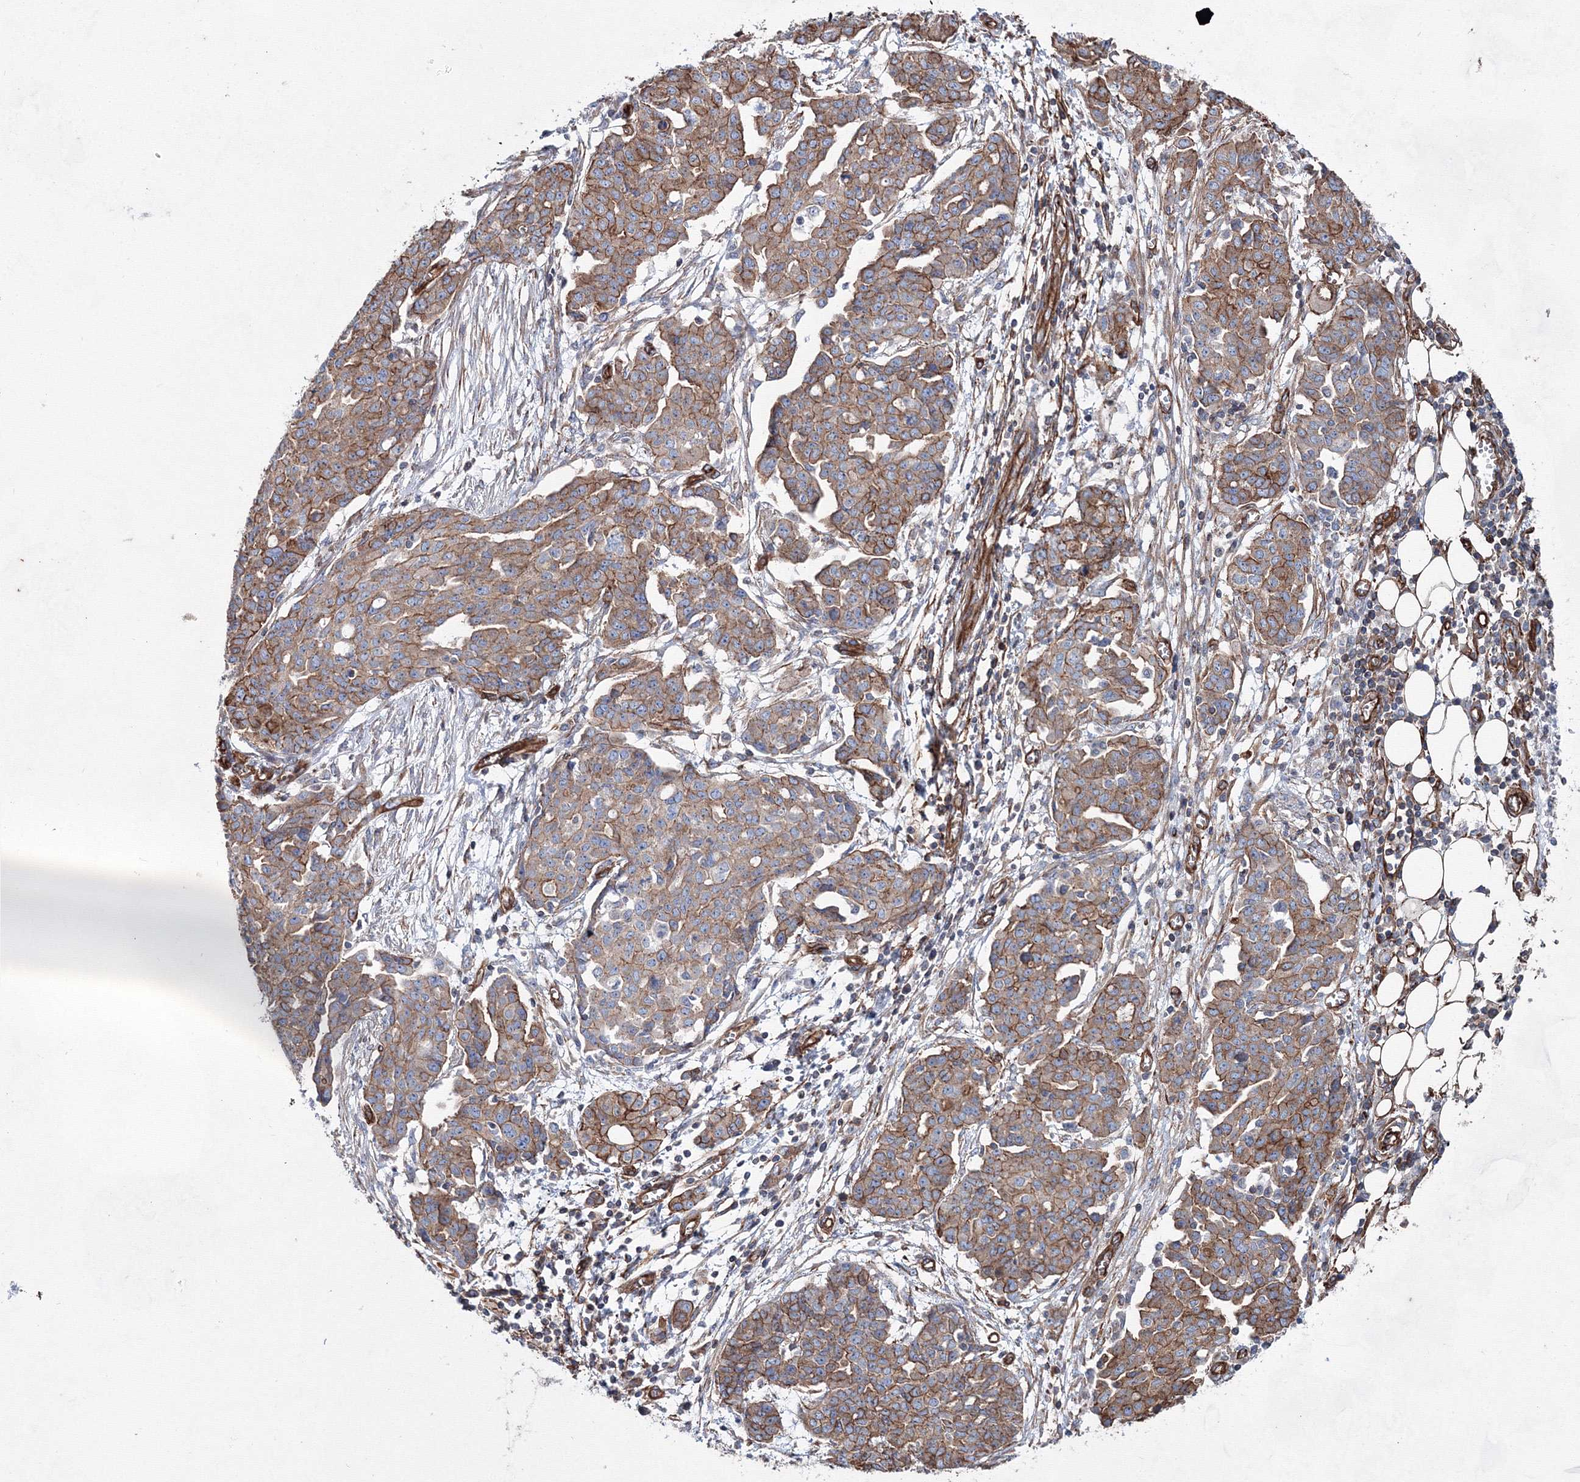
{"staining": {"intensity": "moderate", "quantity": ">75%", "location": "cytoplasmic/membranous"}, "tissue": "ovarian cancer", "cell_type": "Tumor cells", "image_type": "cancer", "snomed": [{"axis": "morphology", "description": "Cystadenocarcinoma, serous, NOS"}, {"axis": "topography", "description": "Soft tissue"}, {"axis": "topography", "description": "Ovary"}], "caption": "A photomicrograph showing moderate cytoplasmic/membranous staining in about >75% of tumor cells in serous cystadenocarcinoma (ovarian), as visualized by brown immunohistochemical staining.", "gene": "ANKRD37", "patient": {"sex": "female", "age": 57}}